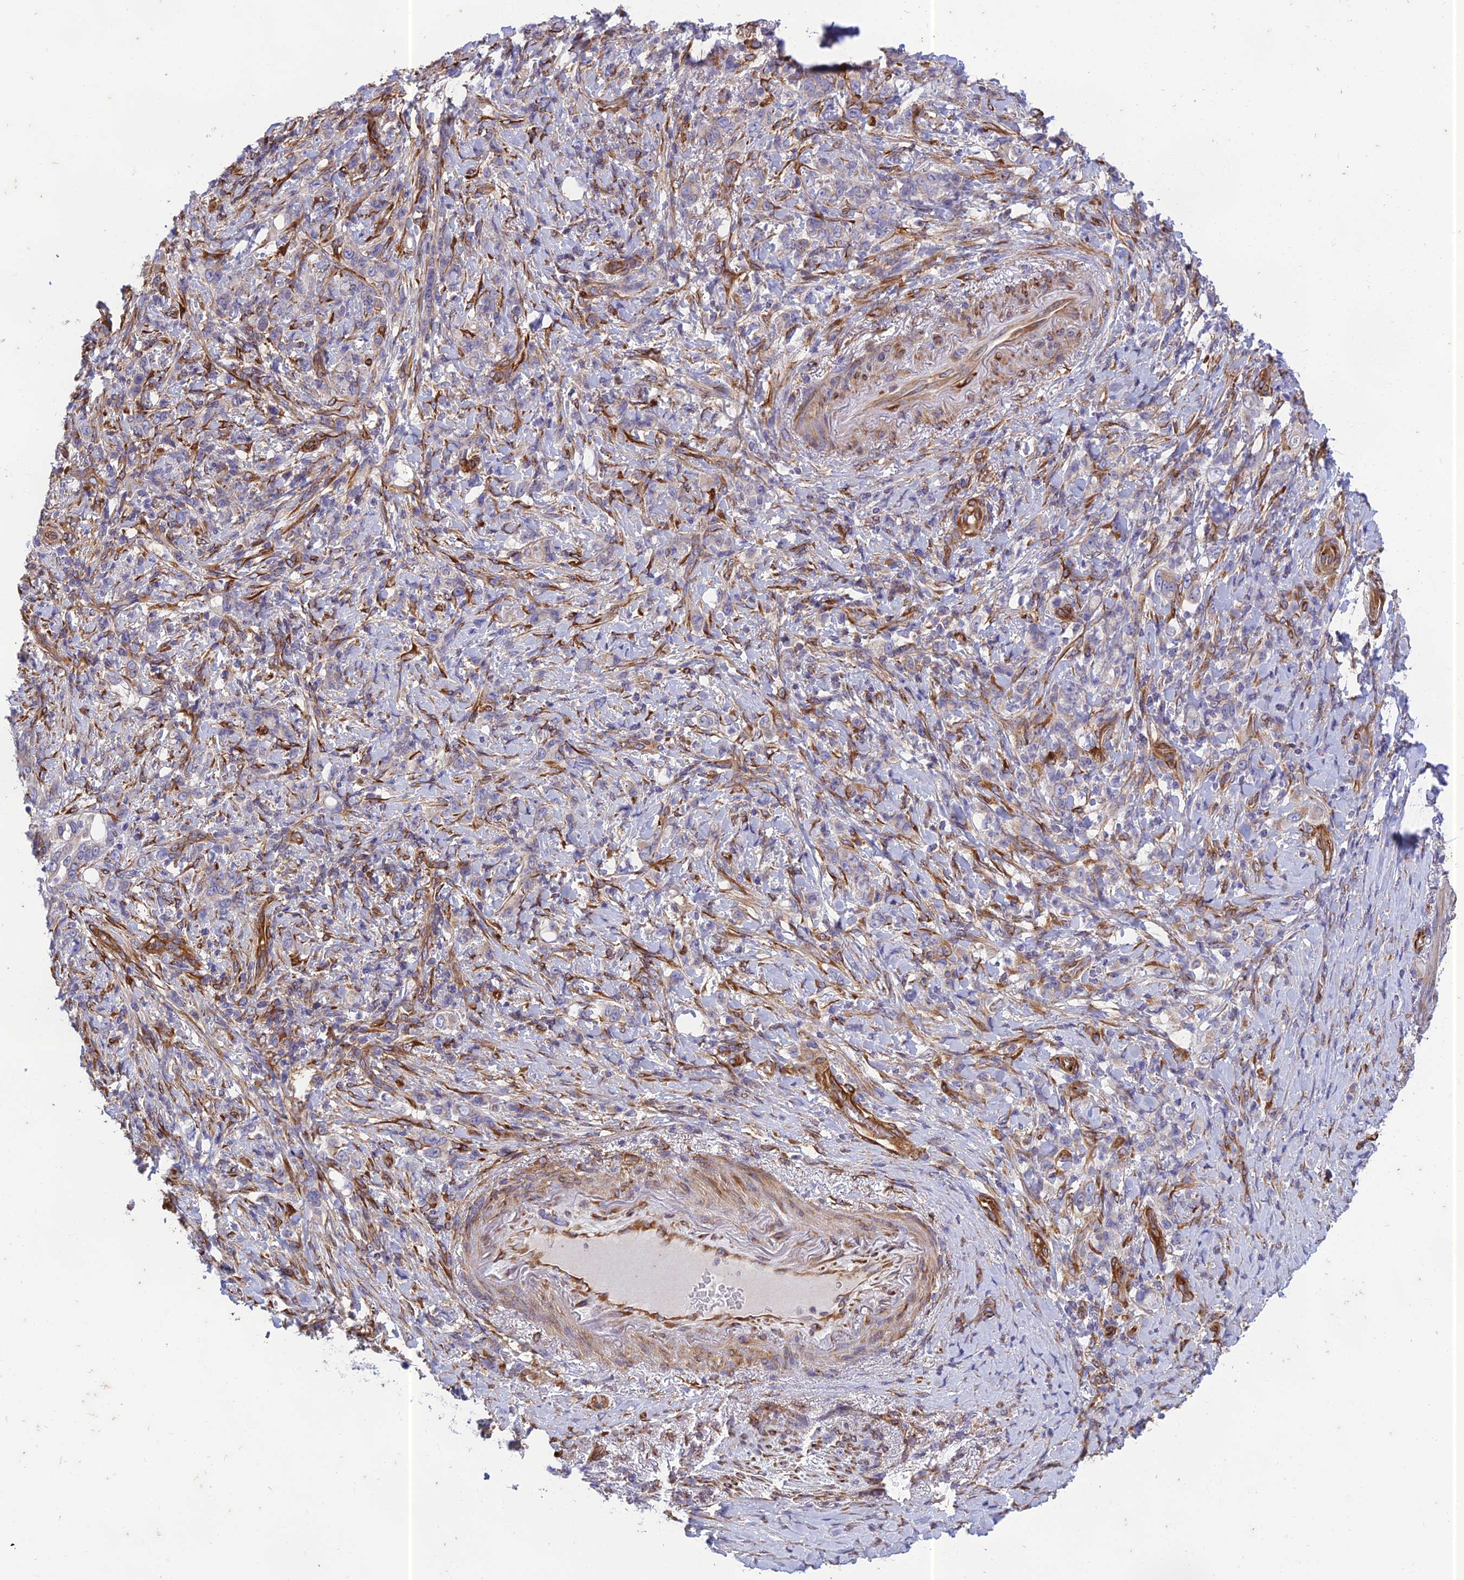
{"staining": {"intensity": "weak", "quantity": "<25%", "location": "cytoplasmic/membranous"}, "tissue": "stomach cancer", "cell_type": "Tumor cells", "image_type": "cancer", "snomed": [{"axis": "morphology", "description": "Normal tissue, NOS"}, {"axis": "morphology", "description": "Adenocarcinoma, NOS"}, {"axis": "topography", "description": "Stomach"}], "caption": "Micrograph shows no significant protein positivity in tumor cells of stomach cancer (adenocarcinoma).", "gene": "PTCD2", "patient": {"sex": "female", "age": 79}}